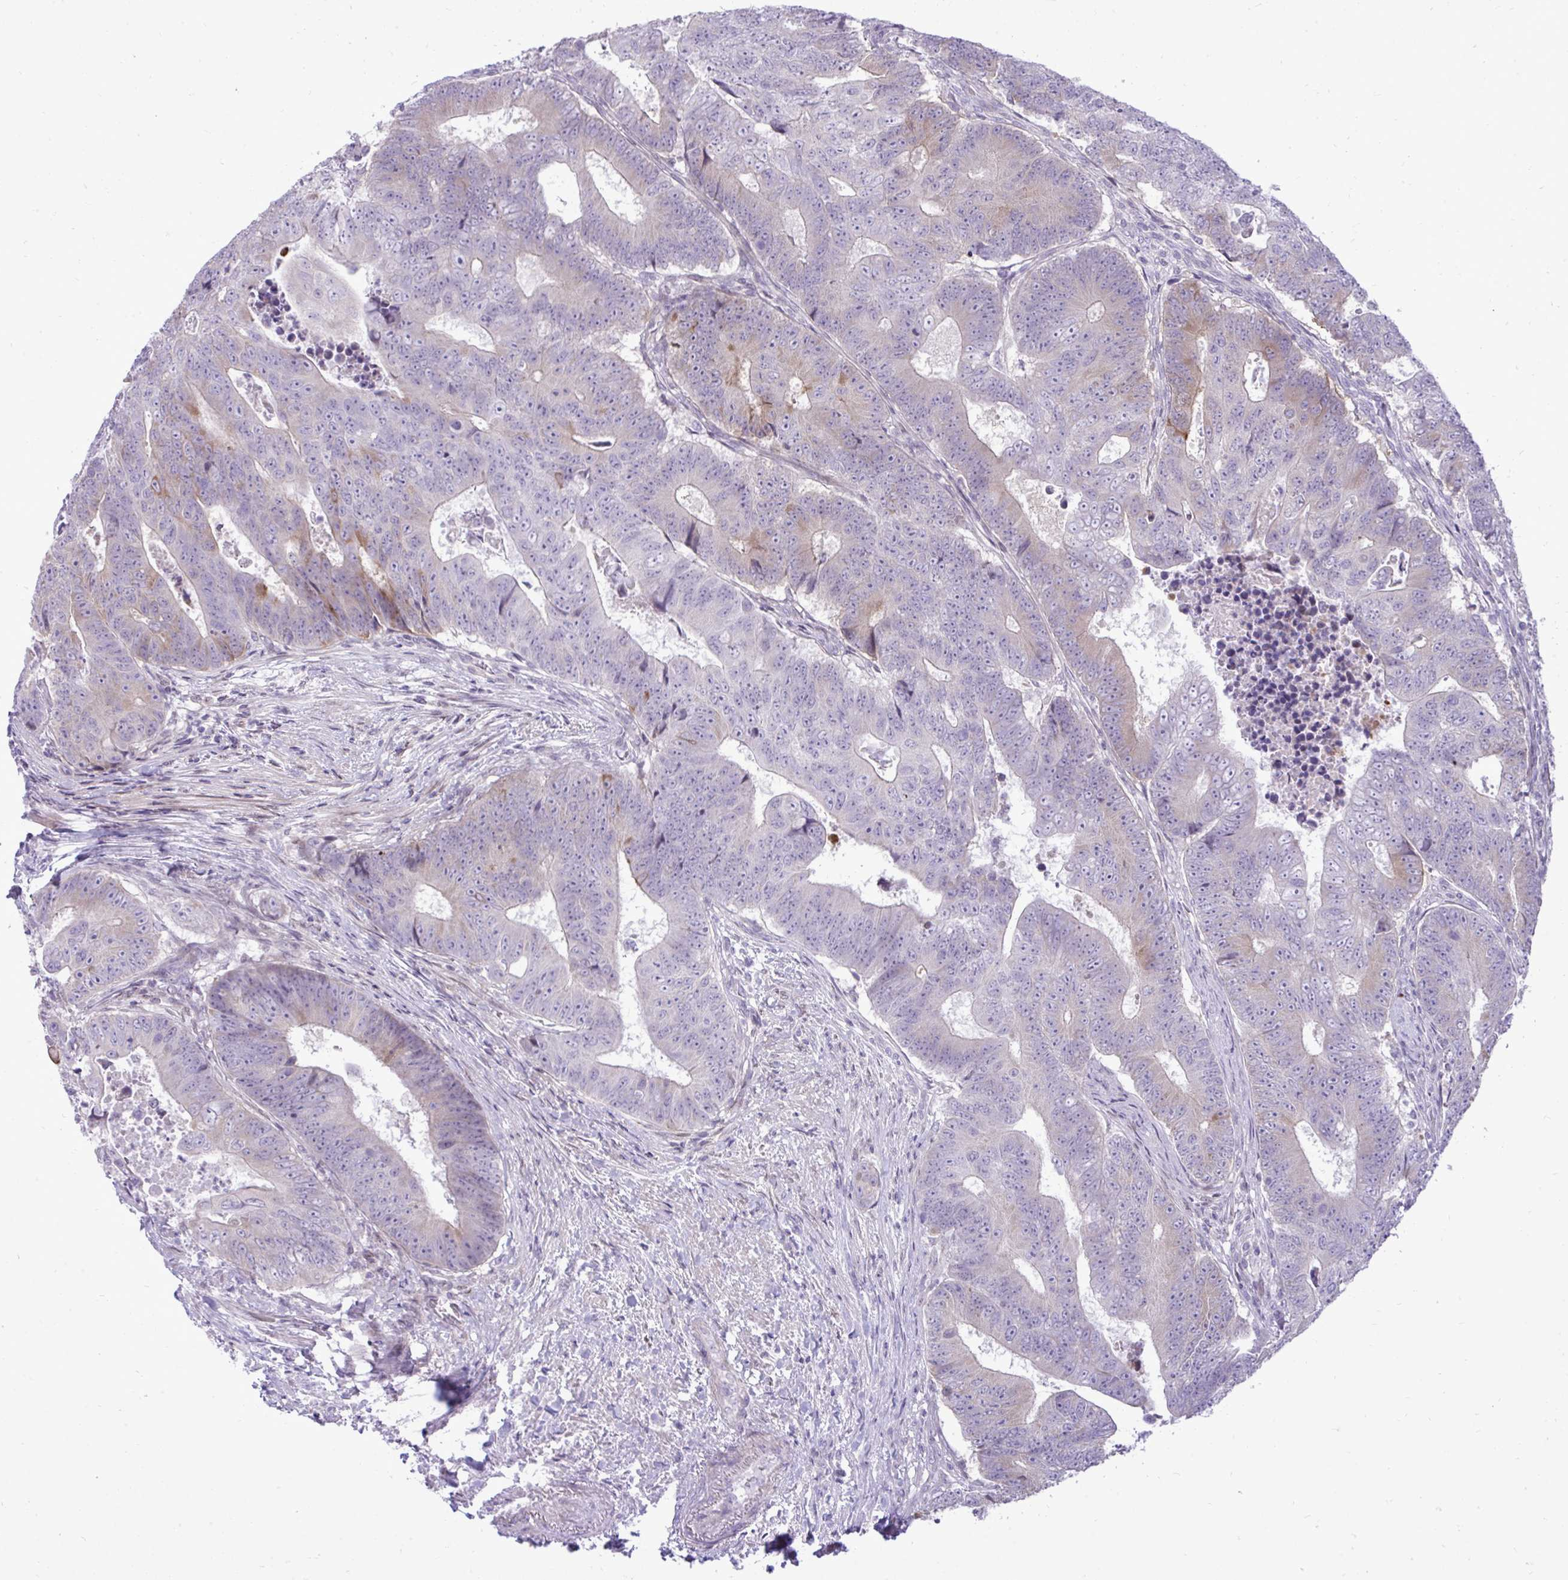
{"staining": {"intensity": "weak", "quantity": "<25%", "location": "cytoplasmic/membranous"}, "tissue": "colorectal cancer", "cell_type": "Tumor cells", "image_type": "cancer", "snomed": [{"axis": "morphology", "description": "Adenocarcinoma, NOS"}, {"axis": "topography", "description": "Colon"}], "caption": "The histopathology image shows no staining of tumor cells in colorectal cancer.", "gene": "SPAG1", "patient": {"sex": "female", "age": 48}}